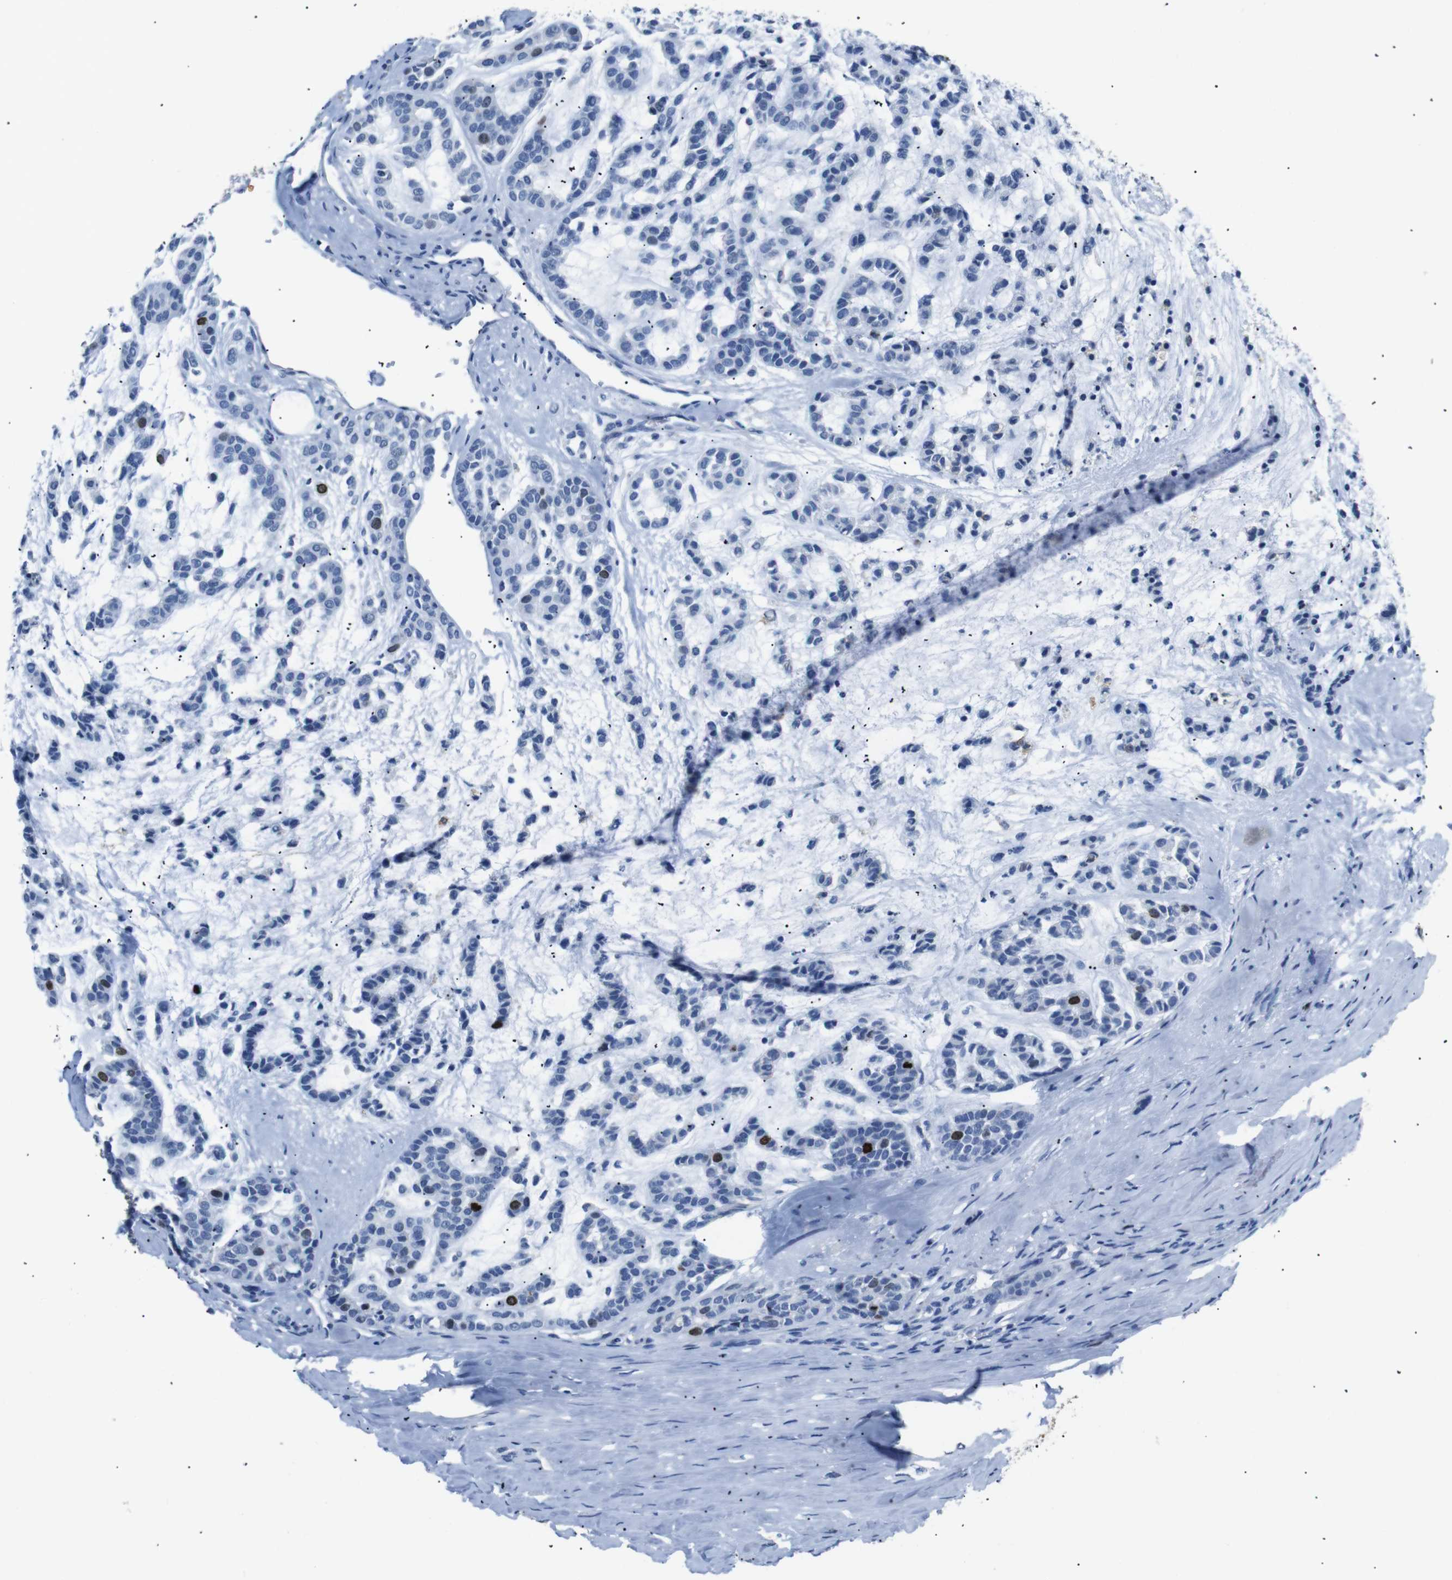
{"staining": {"intensity": "strong", "quantity": "<25%", "location": "nuclear"}, "tissue": "head and neck cancer", "cell_type": "Tumor cells", "image_type": "cancer", "snomed": [{"axis": "morphology", "description": "Adenocarcinoma, NOS"}, {"axis": "morphology", "description": "Adenoma, NOS"}, {"axis": "topography", "description": "Head-Neck"}], "caption": "Tumor cells exhibit medium levels of strong nuclear positivity in about <25% of cells in human head and neck adenocarcinoma.", "gene": "INCENP", "patient": {"sex": "female", "age": 55}}